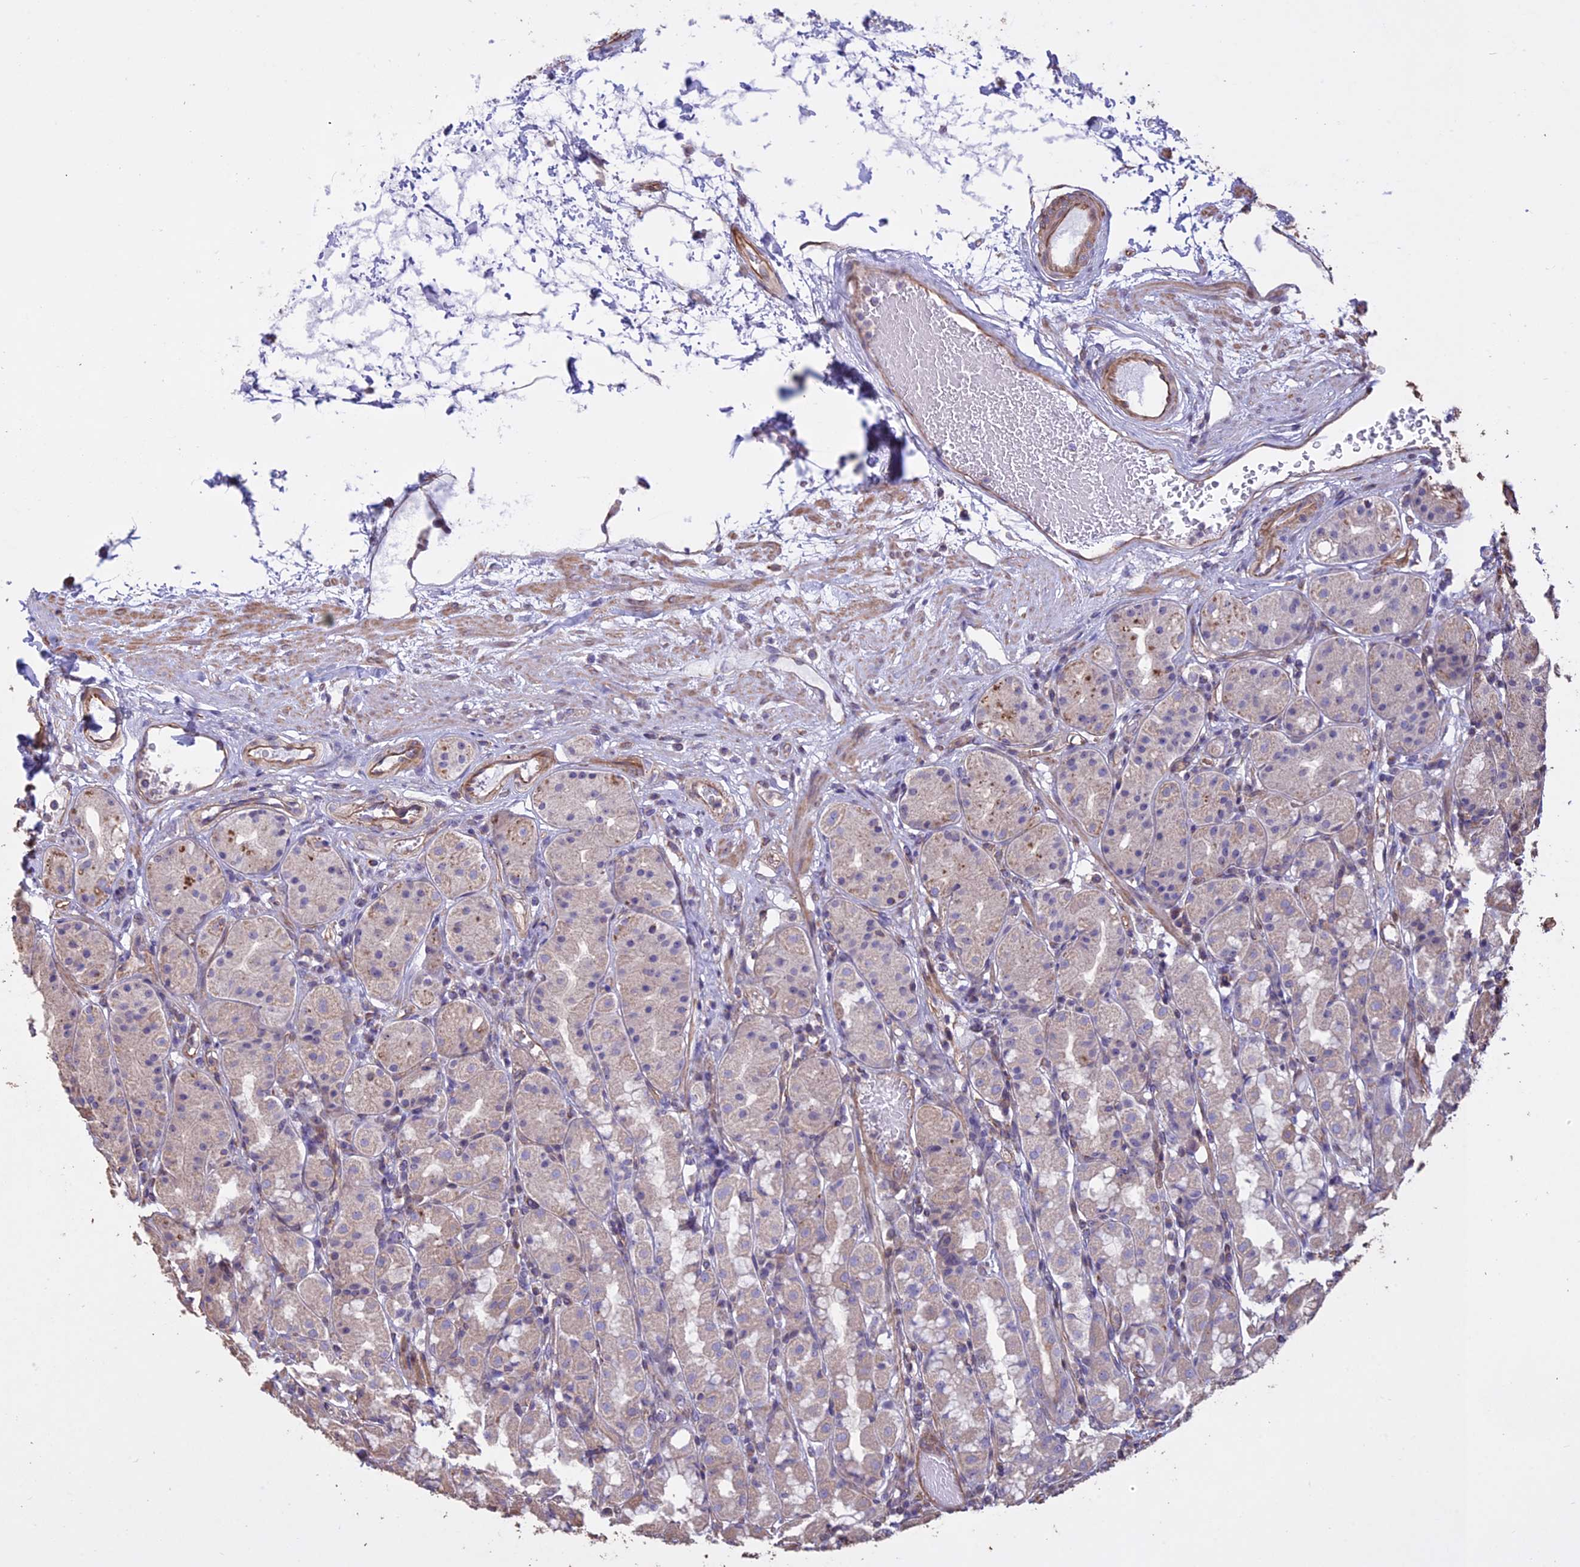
{"staining": {"intensity": "moderate", "quantity": "<25%", "location": "cytoplasmic/membranous,nuclear"}, "tissue": "stomach", "cell_type": "Glandular cells", "image_type": "normal", "snomed": [{"axis": "morphology", "description": "Normal tissue, NOS"}, {"axis": "topography", "description": "Stomach, lower"}], "caption": "Immunohistochemistry of benign human stomach reveals low levels of moderate cytoplasmic/membranous,nuclear expression in about <25% of glandular cells.", "gene": "CCDC148", "patient": {"sex": "female", "age": 56}}